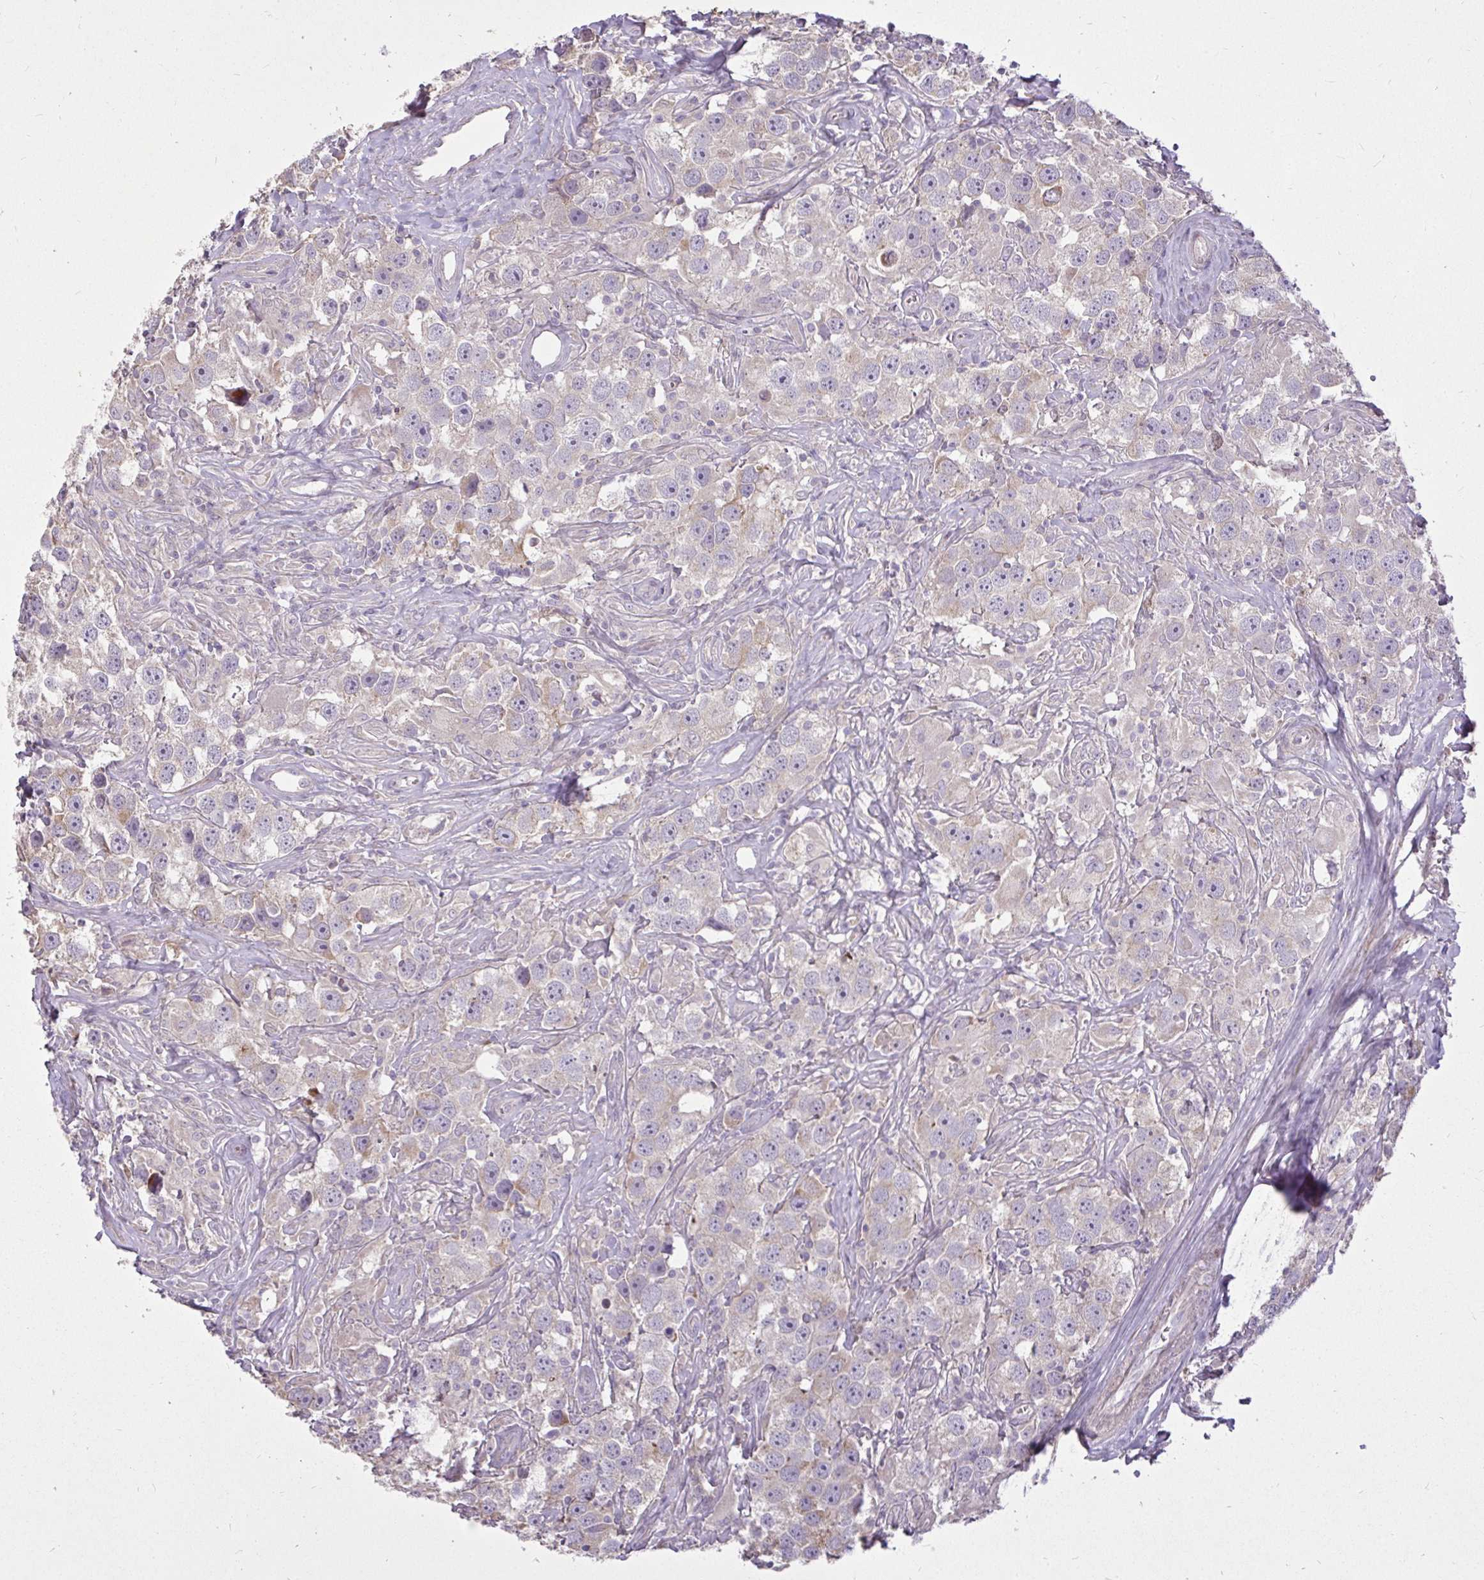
{"staining": {"intensity": "weak", "quantity": "25%-75%", "location": "cytoplasmic/membranous"}, "tissue": "testis cancer", "cell_type": "Tumor cells", "image_type": "cancer", "snomed": [{"axis": "morphology", "description": "Seminoma, NOS"}, {"axis": "topography", "description": "Testis"}], "caption": "An IHC photomicrograph of tumor tissue is shown. Protein staining in brown labels weak cytoplasmic/membranous positivity in testis cancer (seminoma) within tumor cells.", "gene": "STRIP1", "patient": {"sex": "male", "age": 49}}